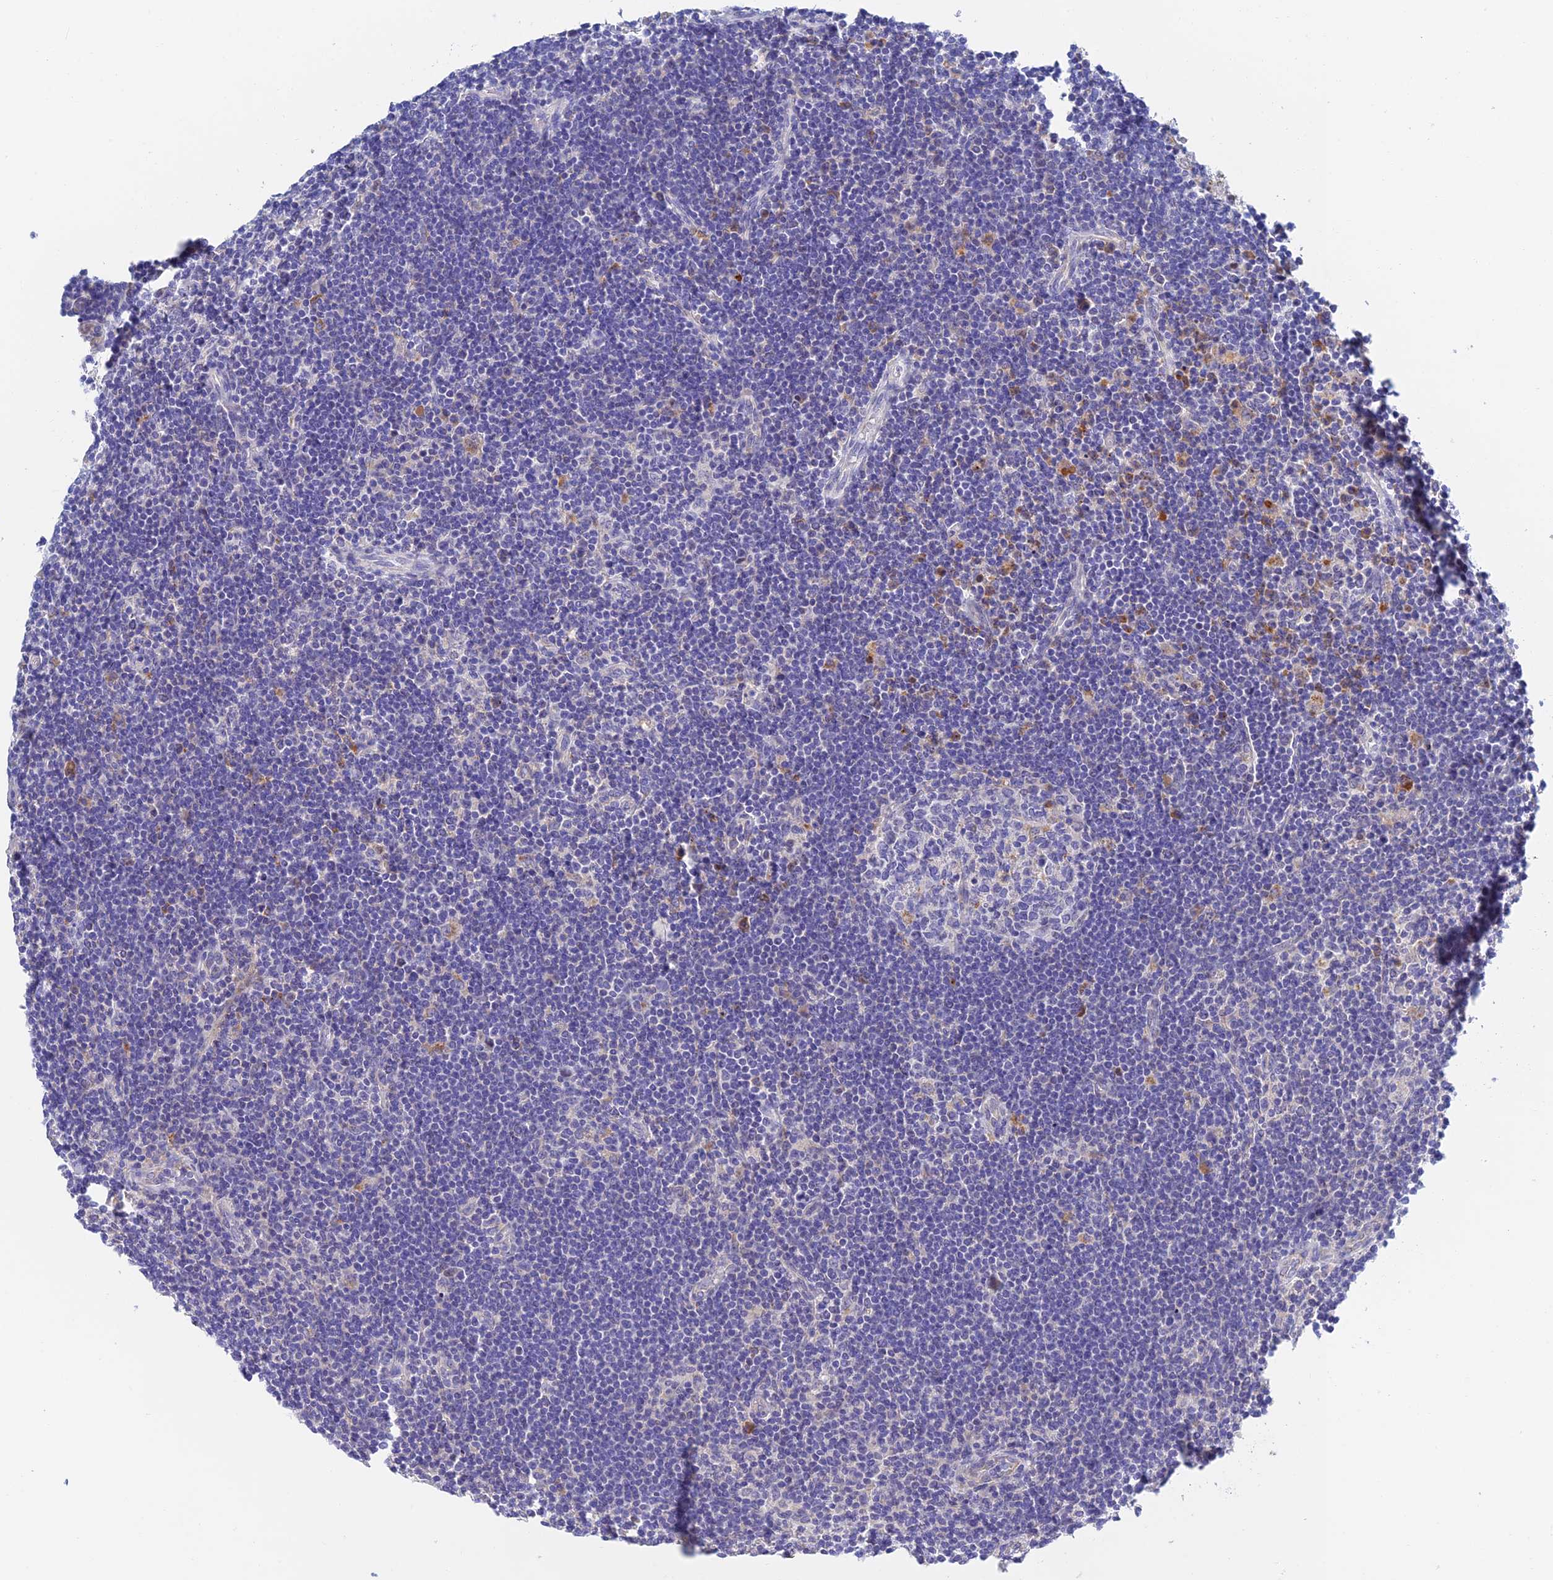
{"staining": {"intensity": "negative", "quantity": "none", "location": "none"}, "tissue": "lymphoma", "cell_type": "Tumor cells", "image_type": "cancer", "snomed": [{"axis": "morphology", "description": "Hodgkin's disease, NOS"}, {"axis": "topography", "description": "Lymph node"}], "caption": "Hodgkin's disease was stained to show a protein in brown. There is no significant positivity in tumor cells.", "gene": "RPGRIP1L", "patient": {"sex": "female", "age": 57}}